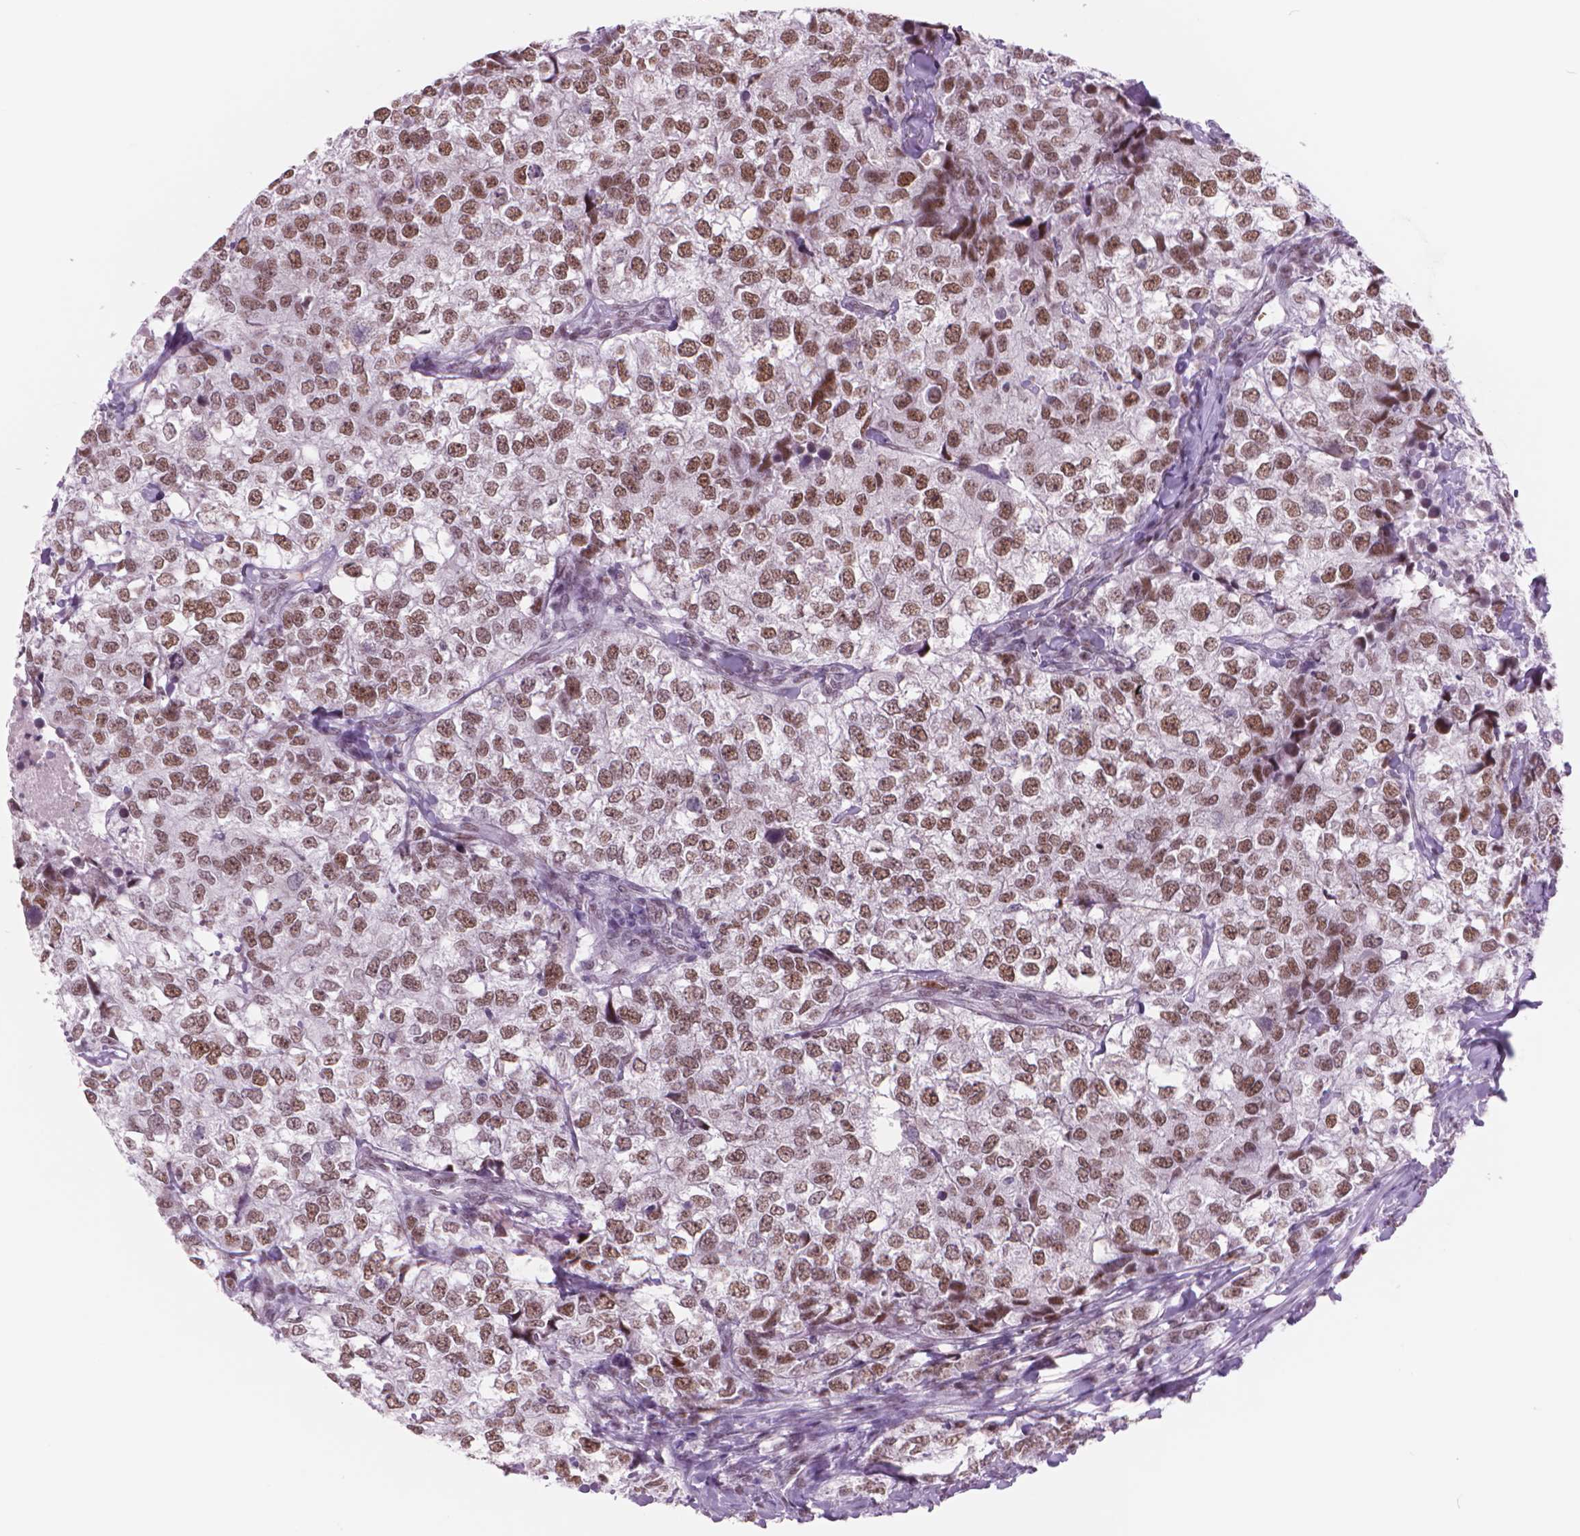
{"staining": {"intensity": "moderate", "quantity": ">75%", "location": "nuclear"}, "tissue": "breast cancer", "cell_type": "Tumor cells", "image_type": "cancer", "snomed": [{"axis": "morphology", "description": "Duct carcinoma"}, {"axis": "topography", "description": "Breast"}], "caption": "Breast cancer stained for a protein exhibits moderate nuclear positivity in tumor cells. The staining was performed using DAB (3,3'-diaminobenzidine) to visualize the protein expression in brown, while the nuclei were stained in blue with hematoxylin (Magnification: 20x).", "gene": "POLR3D", "patient": {"sex": "female", "age": 30}}